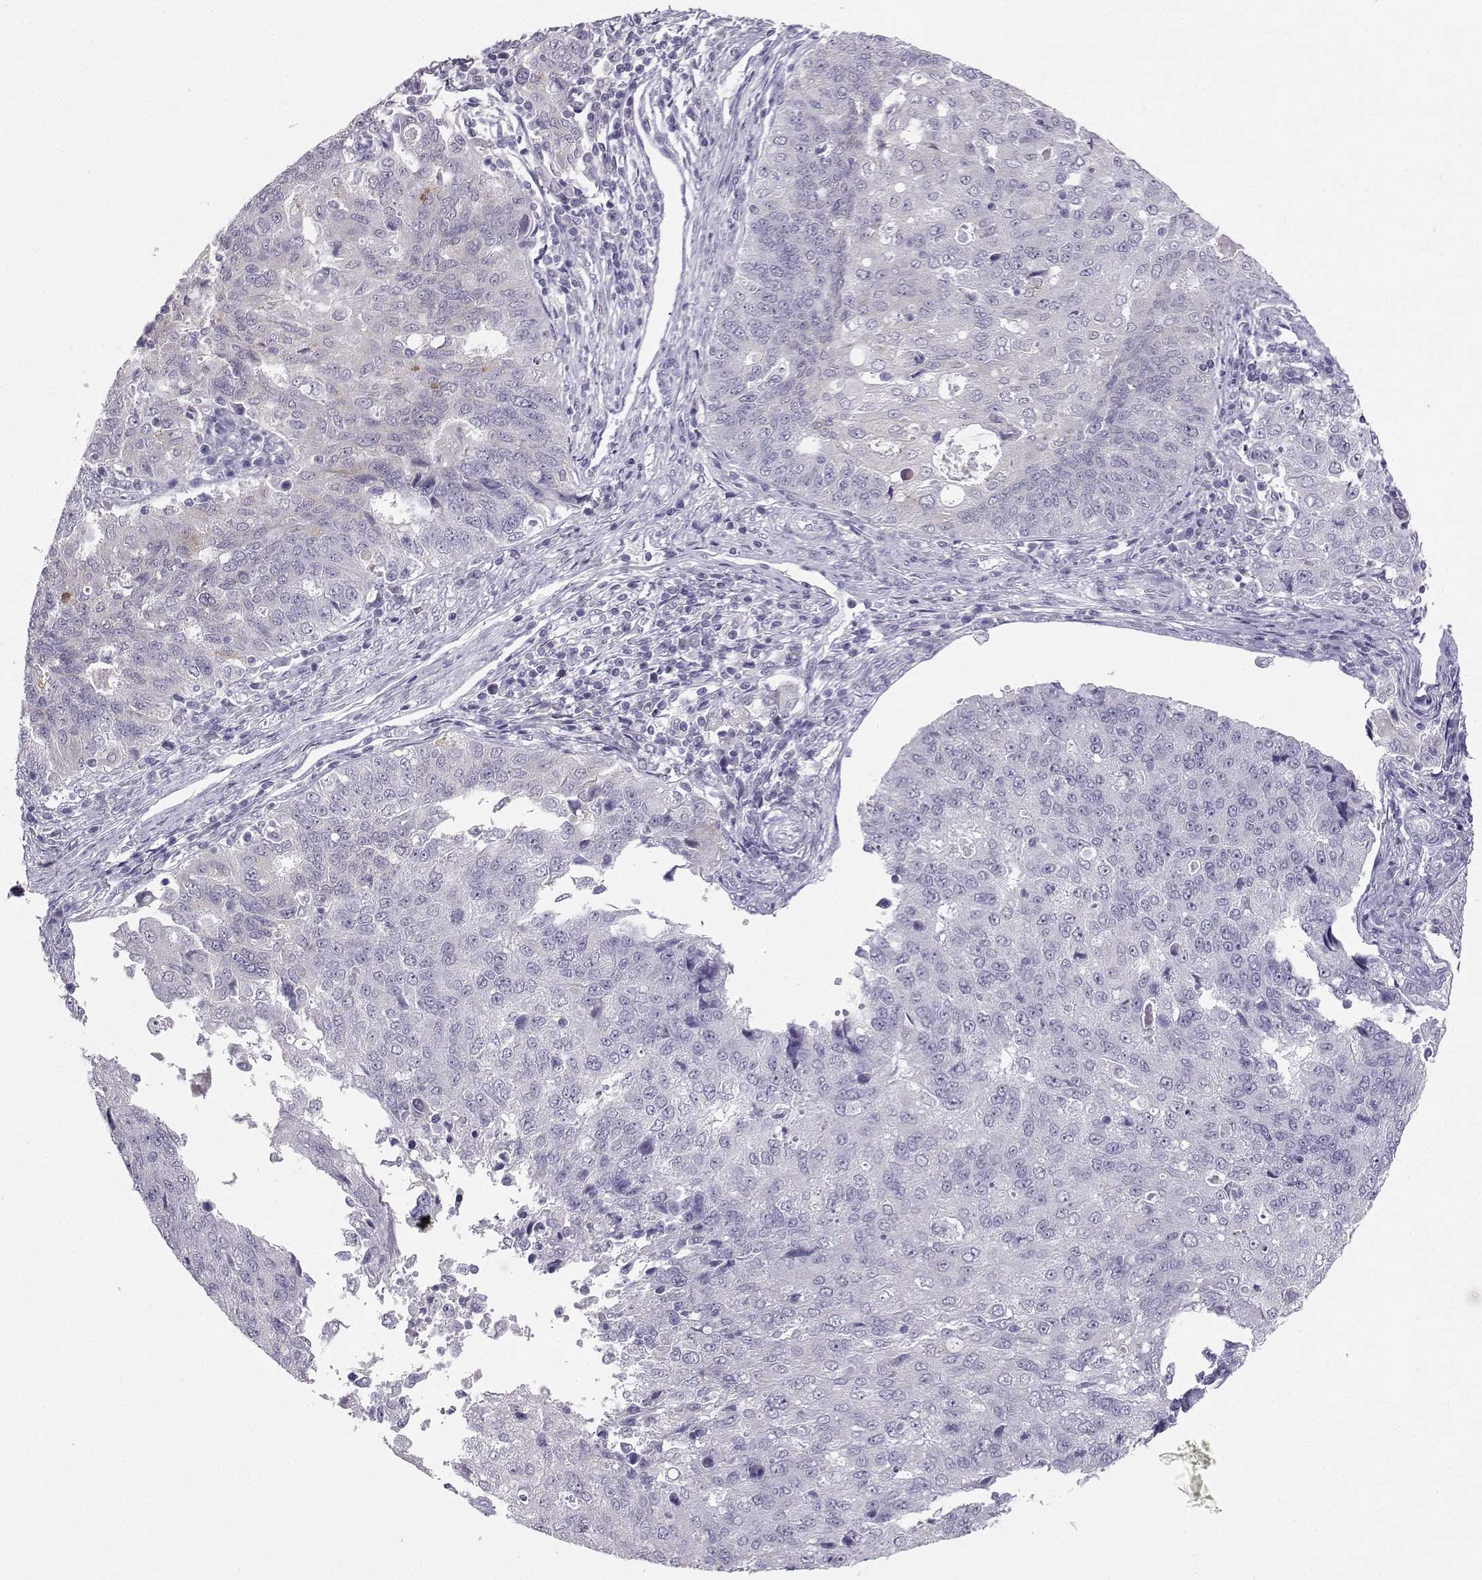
{"staining": {"intensity": "negative", "quantity": "none", "location": "none"}, "tissue": "endometrial cancer", "cell_type": "Tumor cells", "image_type": "cancer", "snomed": [{"axis": "morphology", "description": "Adenocarcinoma, NOS"}, {"axis": "topography", "description": "Endometrium"}], "caption": "Tumor cells show no significant protein staining in adenocarcinoma (endometrial). (Immunohistochemistry (ihc), brightfield microscopy, high magnification).", "gene": "TBR1", "patient": {"sex": "female", "age": 43}}